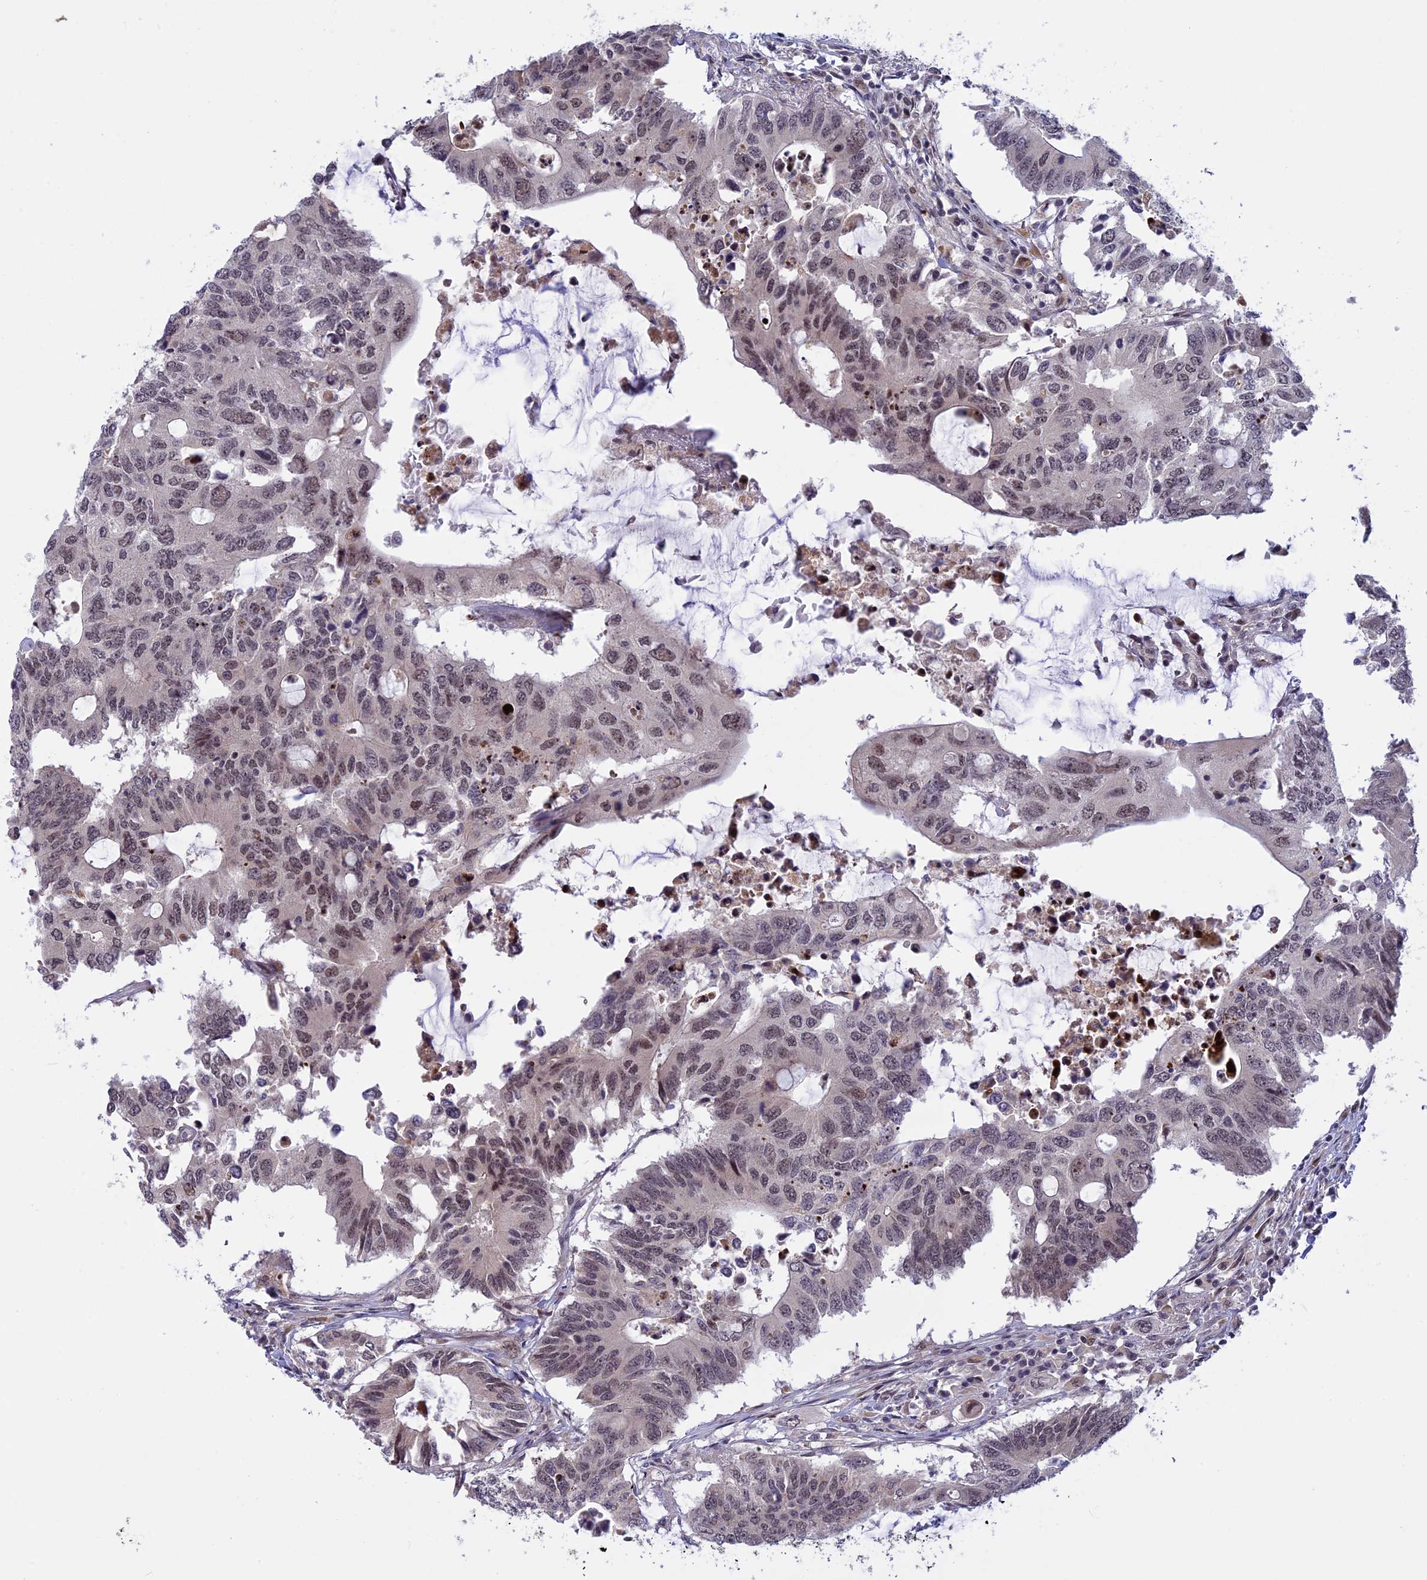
{"staining": {"intensity": "weak", "quantity": "25%-75%", "location": "nuclear"}, "tissue": "colorectal cancer", "cell_type": "Tumor cells", "image_type": "cancer", "snomed": [{"axis": "morphology", "description": "Adenocarcinoma, NOS"}, {"axis": "topography", "description": "Colon"}], "caption": "Protein analysis of adenocarcinoma (colorectal) tissue exhibits weak nuclear staining in about 25%-75% of tumor cells. Immunohistochemistry stains the protein of interest in brown and the nuclei are stained blue.", "gene": "POLR2C", "patient": {"sex": "male", "age": 71}}